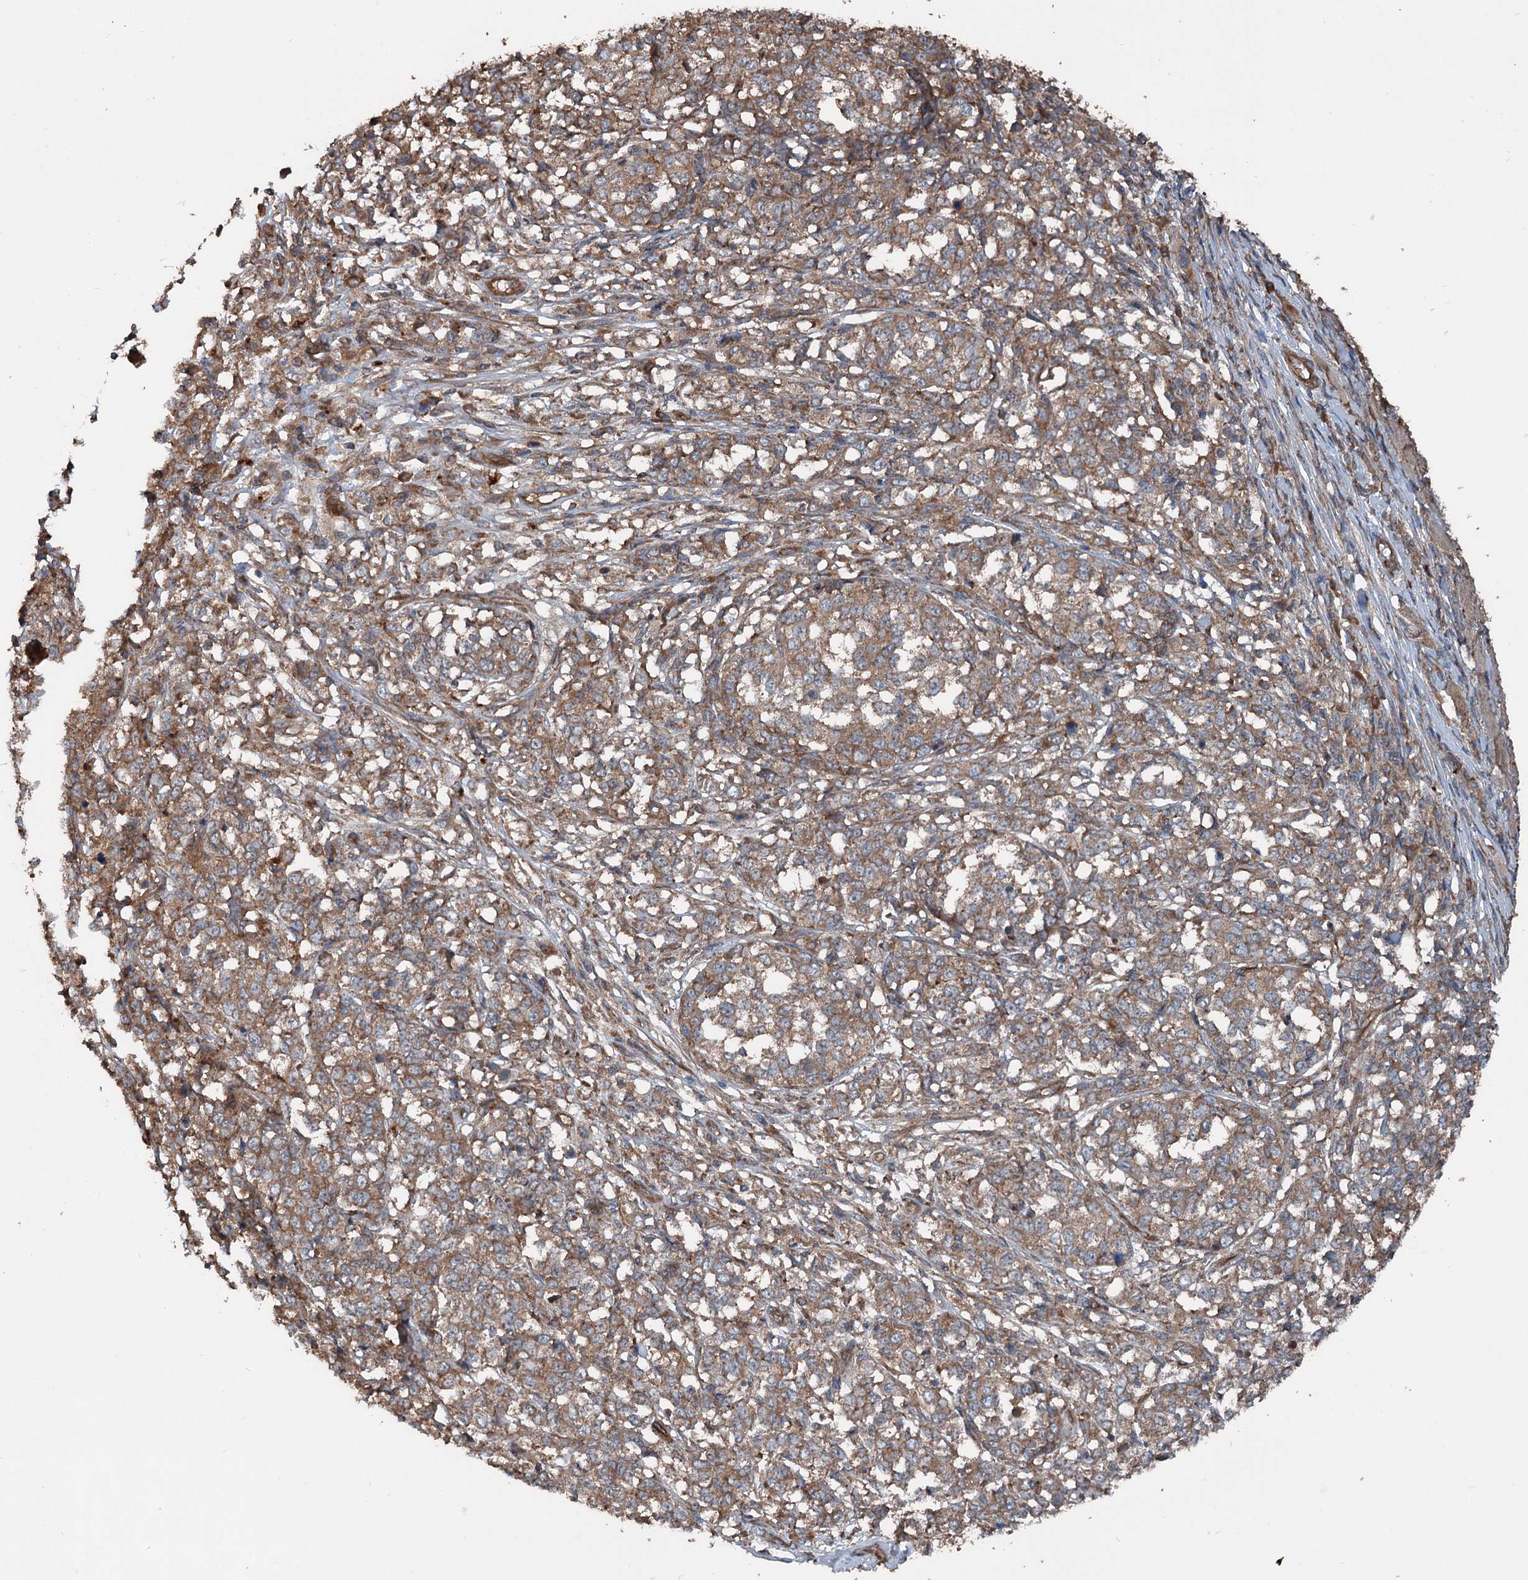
{"staining": {"intensity": "moderate", "quantity": ">75%", "location": "cytoplasmic/membranous"}, "tissue": "melanoma", "cell_type": "Tumor cells", "image_type": "cancer", "snomed": [{"axis": "morphology", "description": "Malignant melanoma, NOS"}, {"axis": "topography", "description": "Skin"}], "caption": "The histopathology image displays staining of malignant melanoma, revealing moderate cytoplasmic/membranous protein expression (brown color) within tumor cells.", "gene": "RNF214", "patient": {"sex": "female", "age": 72}}